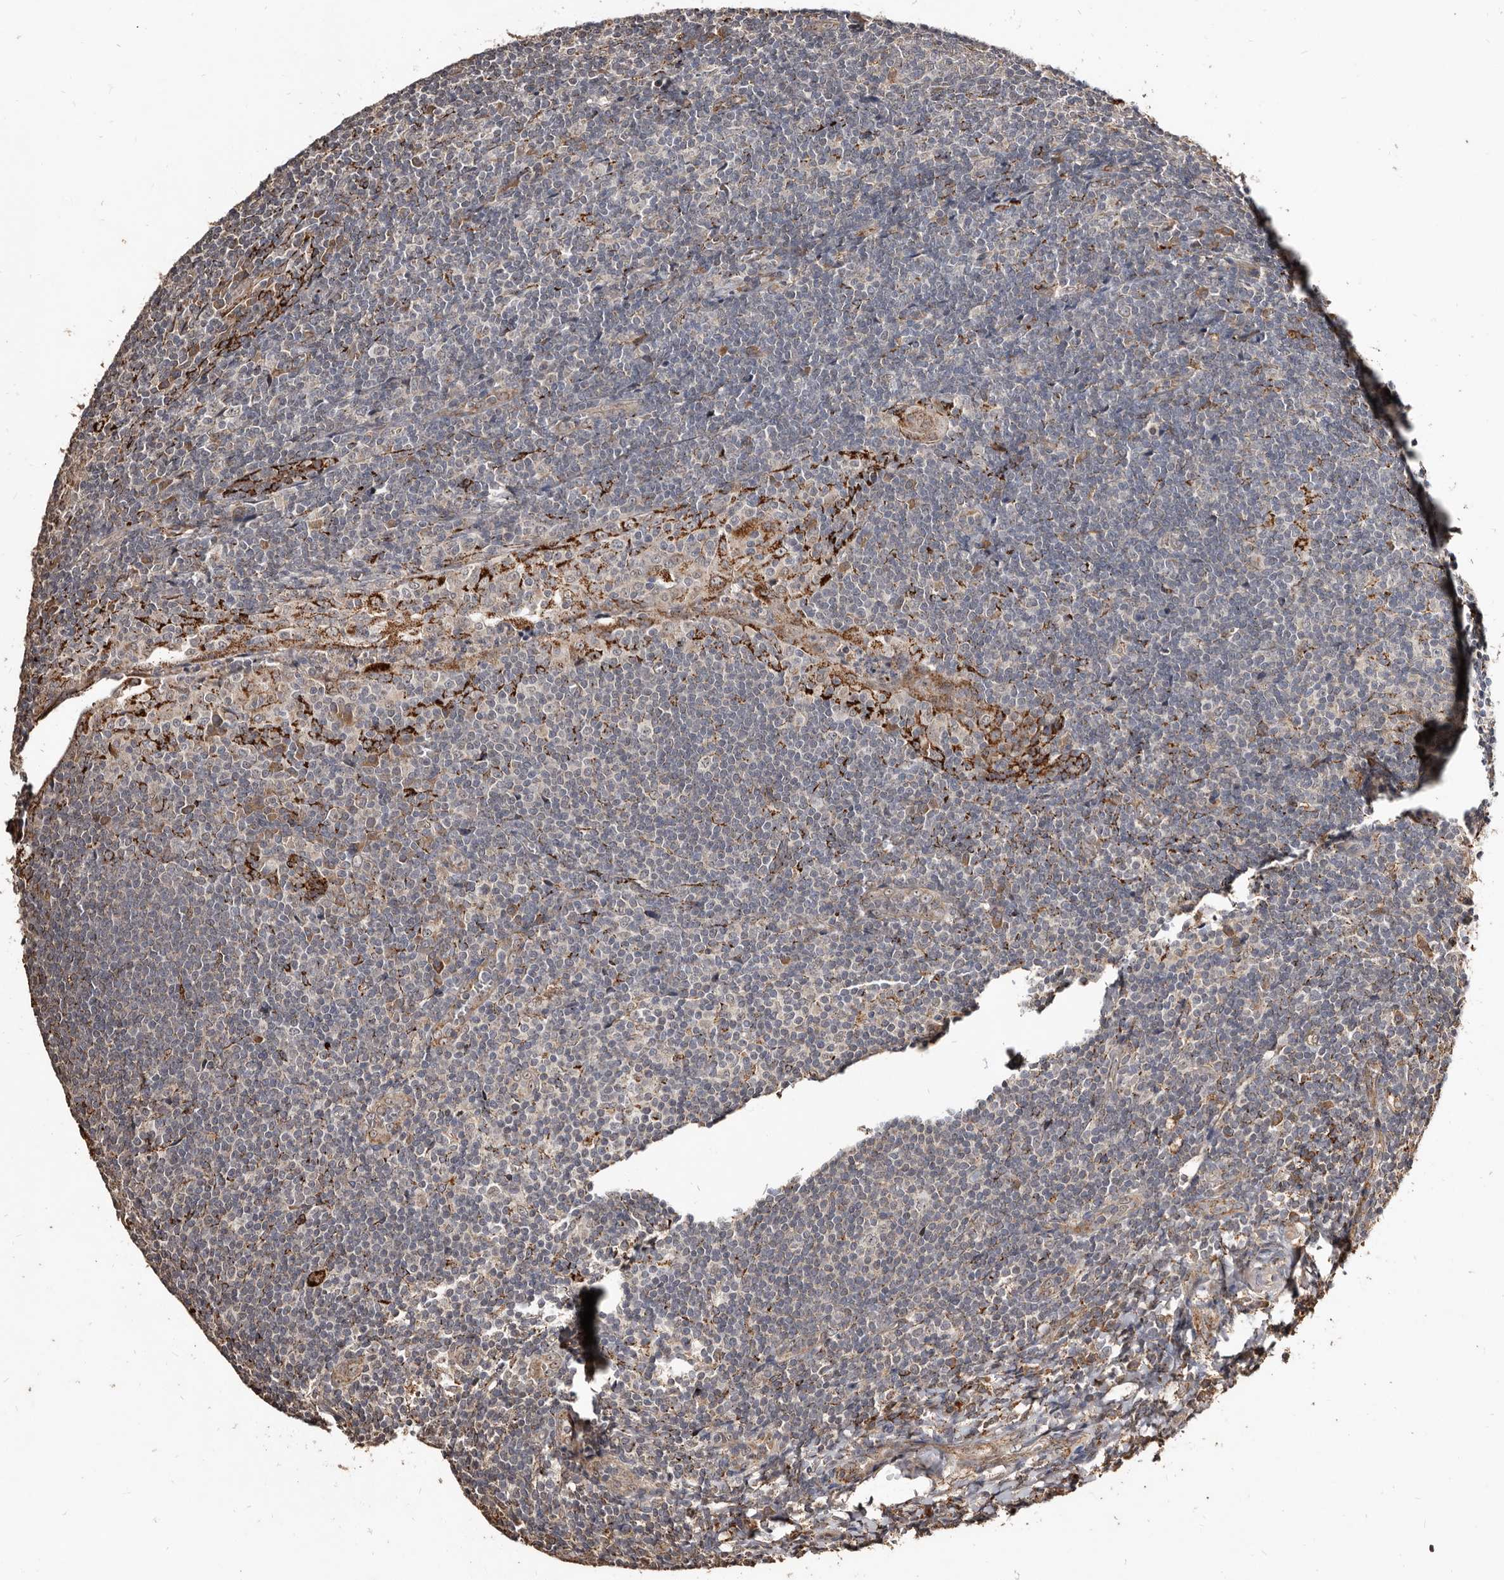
{"staining": {"intensity": "moderate", "quantity": "<25%", "location": "cytoplasmic/membranous"}, "tissue": "tonsil", "cell_type": "Germinal center cells", "image_type": "normal", "snomed": [{"axis": "morphology", "description": "Normal tissue, NOS"}, {"axis": "topography", "description": "Tonsil"}], "caption": "Immunohistochemistry (IHC) (DAB) staining of unremarkable human tonsil exhibits moderate cytoplasmic/membranous protein positivity in about <25% of germinal center cells. Nuclei are stained in blue.", "gene": "AKAP7", "patient": {"sex": "male", "age": 37}}